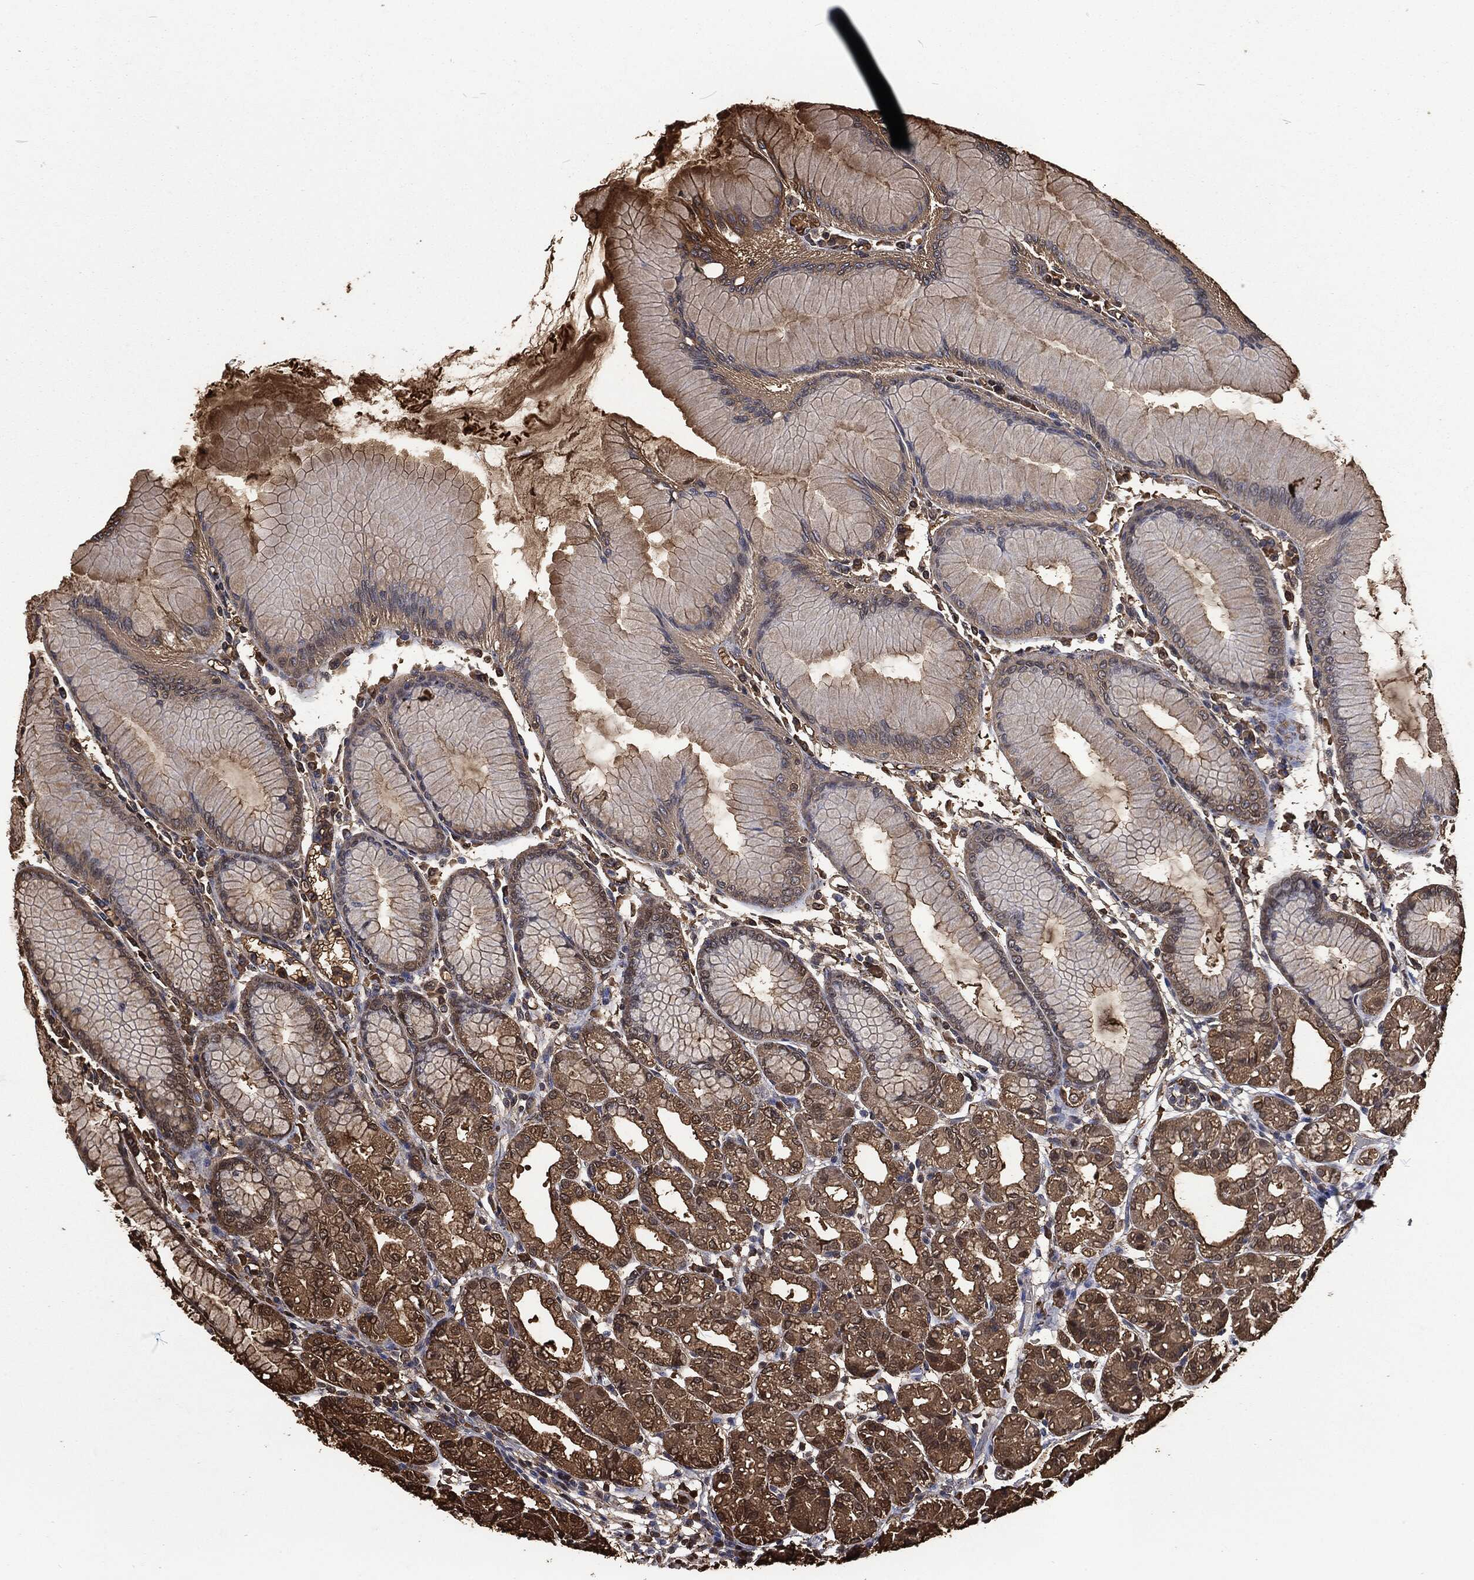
{"staining": {"intensity": "moderate", "quantity": "25%-75%", "location": "cytoplasmic/membranous"}, "tissue": "stomach", "cell_type": "Glandular cells", "image_type": "normal", "snomed": [{"axis": "morphology", "description": "Normal tissue, NOS"}, {"axis": "topography", "description": "Stomach"}], "caption": "Brown immunohistochemical staining in unremarkable stomach displays moderate cytoplasmic/membranous staining in approximately 25%-75% of glandular cells.", "gene": "PRDX4", "patient": {"sex": "female", "age": 57}}